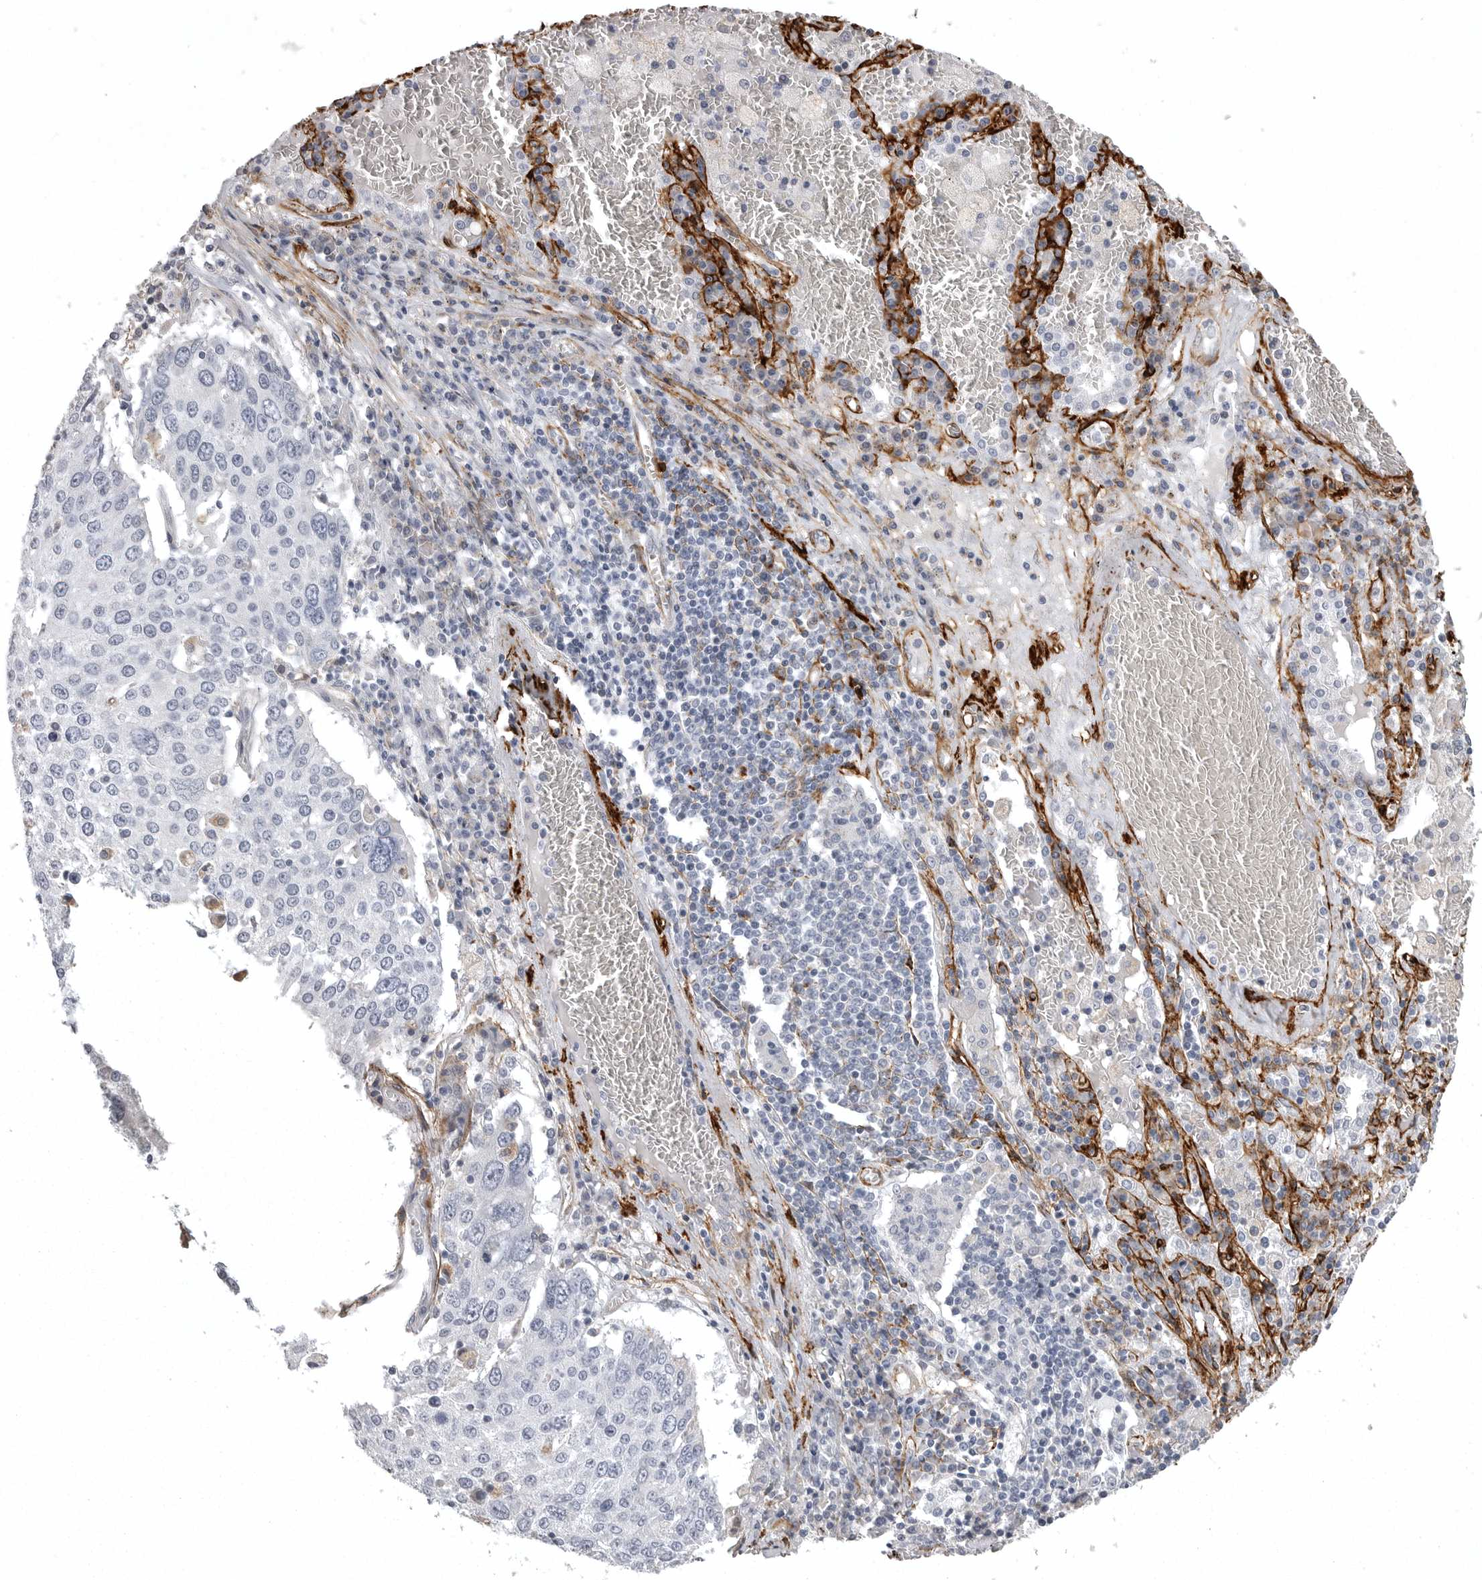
{"staining": {"intensity": "negative", "quantity": "none", "location": "none"}, "tissue": "lung cancer", "cell_type": "Tumor cells", "image_type": "cancer", "snomed": [{"axis": "morphology", "description": "Squamous cell carcinoma, NOS"}, {"axis": "topography", "description": "Lung"}], "caption": "A high-resolution micrograph shows IHC staining of squamous cell carcinoma (lung), which displays no significant expression in tumor cells.", "gene": "AOC3", "patient": {"sex": "male", "age": 65}}